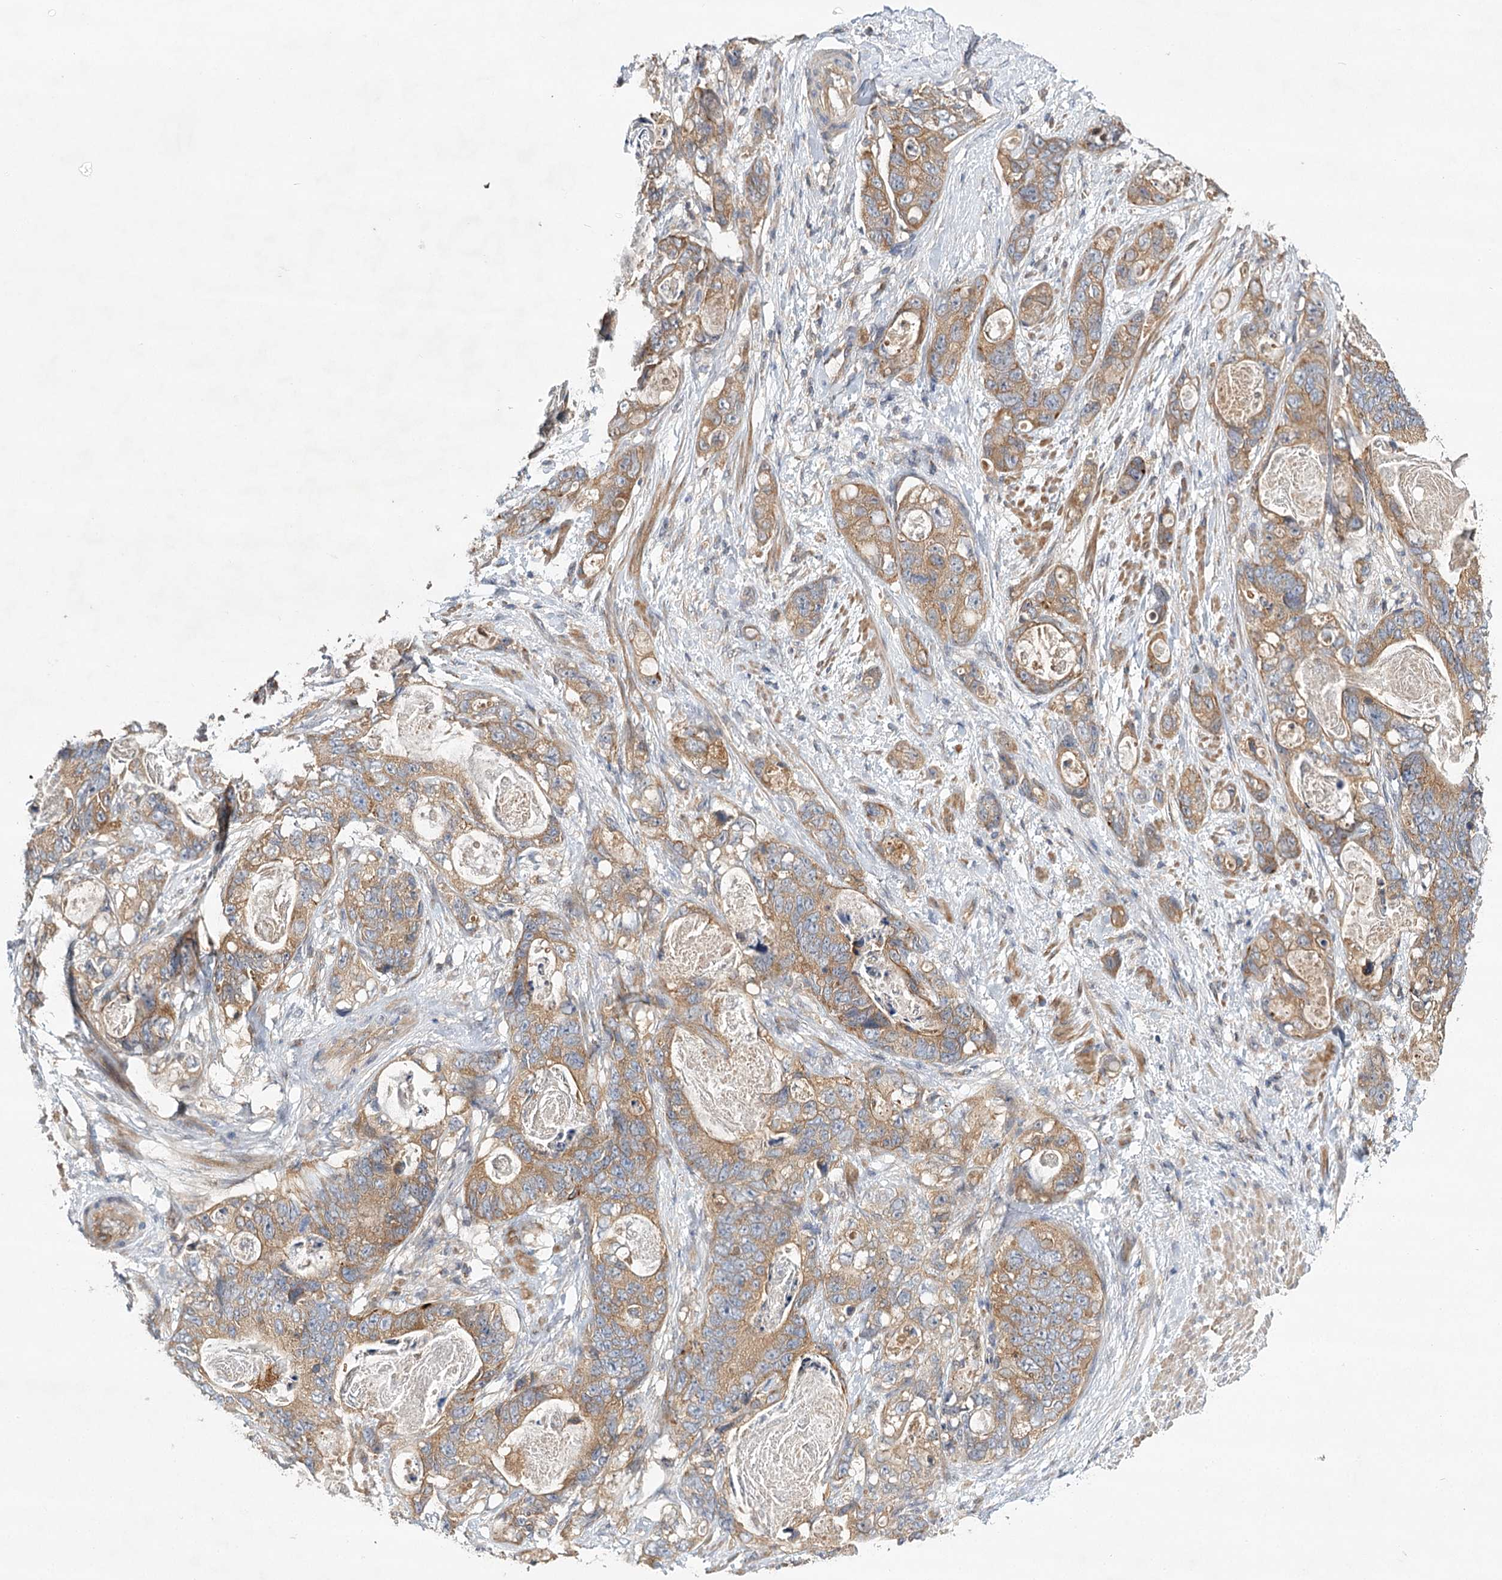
{"staining": {"intensity": "moderate", "quantity": ">75%", "location": "cytoplasmic/membranous"}, "tissue": "stomach cancer", "cell_type": "Tumor cells", "image_type": "cancer", "snomed": [{"axis": "morphology", "description": "Normal tissue, NOS"}, {"axis": "morphology", "description": "Adenocarcinoma, NOS"}, {"axis": "topography", "description": "Stomach"}], "caption": "Adenocarcinoma (stomach) stained for a protein displays moderate cytoplasmic/membranous positivity in tumor cells. (Stains: DAB in brown, nuclei in blue, Microscopy: brightfield microscopy at high magnification).", "gene": "LSS", "patient": {"sex": "female", "age": 89}}